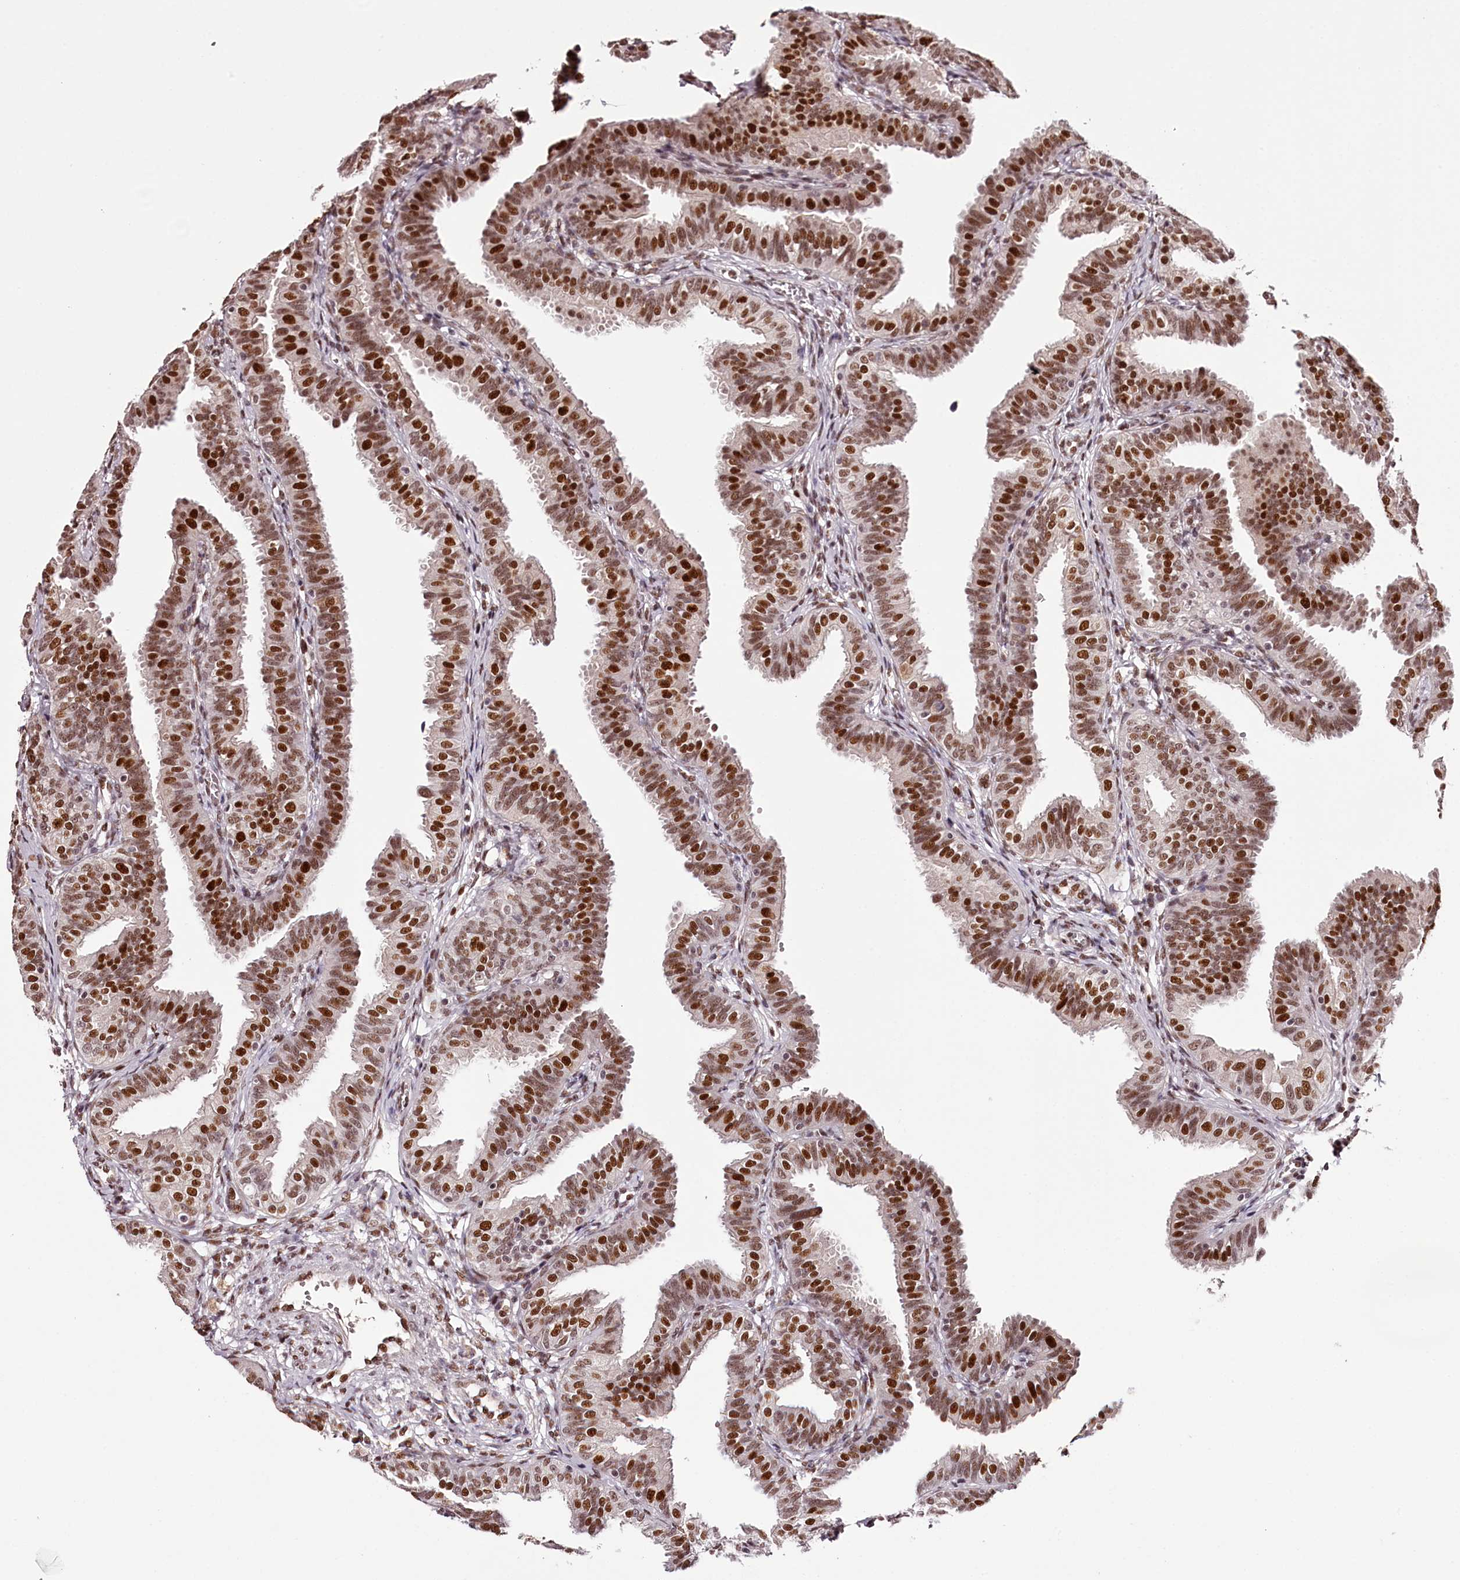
{"staining": {"intensity": "strong", "quantity": ">75%", "location": "nuclear"}, "tissue": "fallopian tube", "cell_type": "Glandular cells", "image_type": "normal", "snomed": [{"axis": "morphology", "description": "Normal tissue, NOS"}, {"axis": "topography", "description": "Fallopian tube"}], "caption": "Protein staining of unremarkable fallopian tube exhibits strong nuclear expression in about >75% of glandular cells.", "gene": "TTC33", "patient": {"sex": "female", "age": 35}}